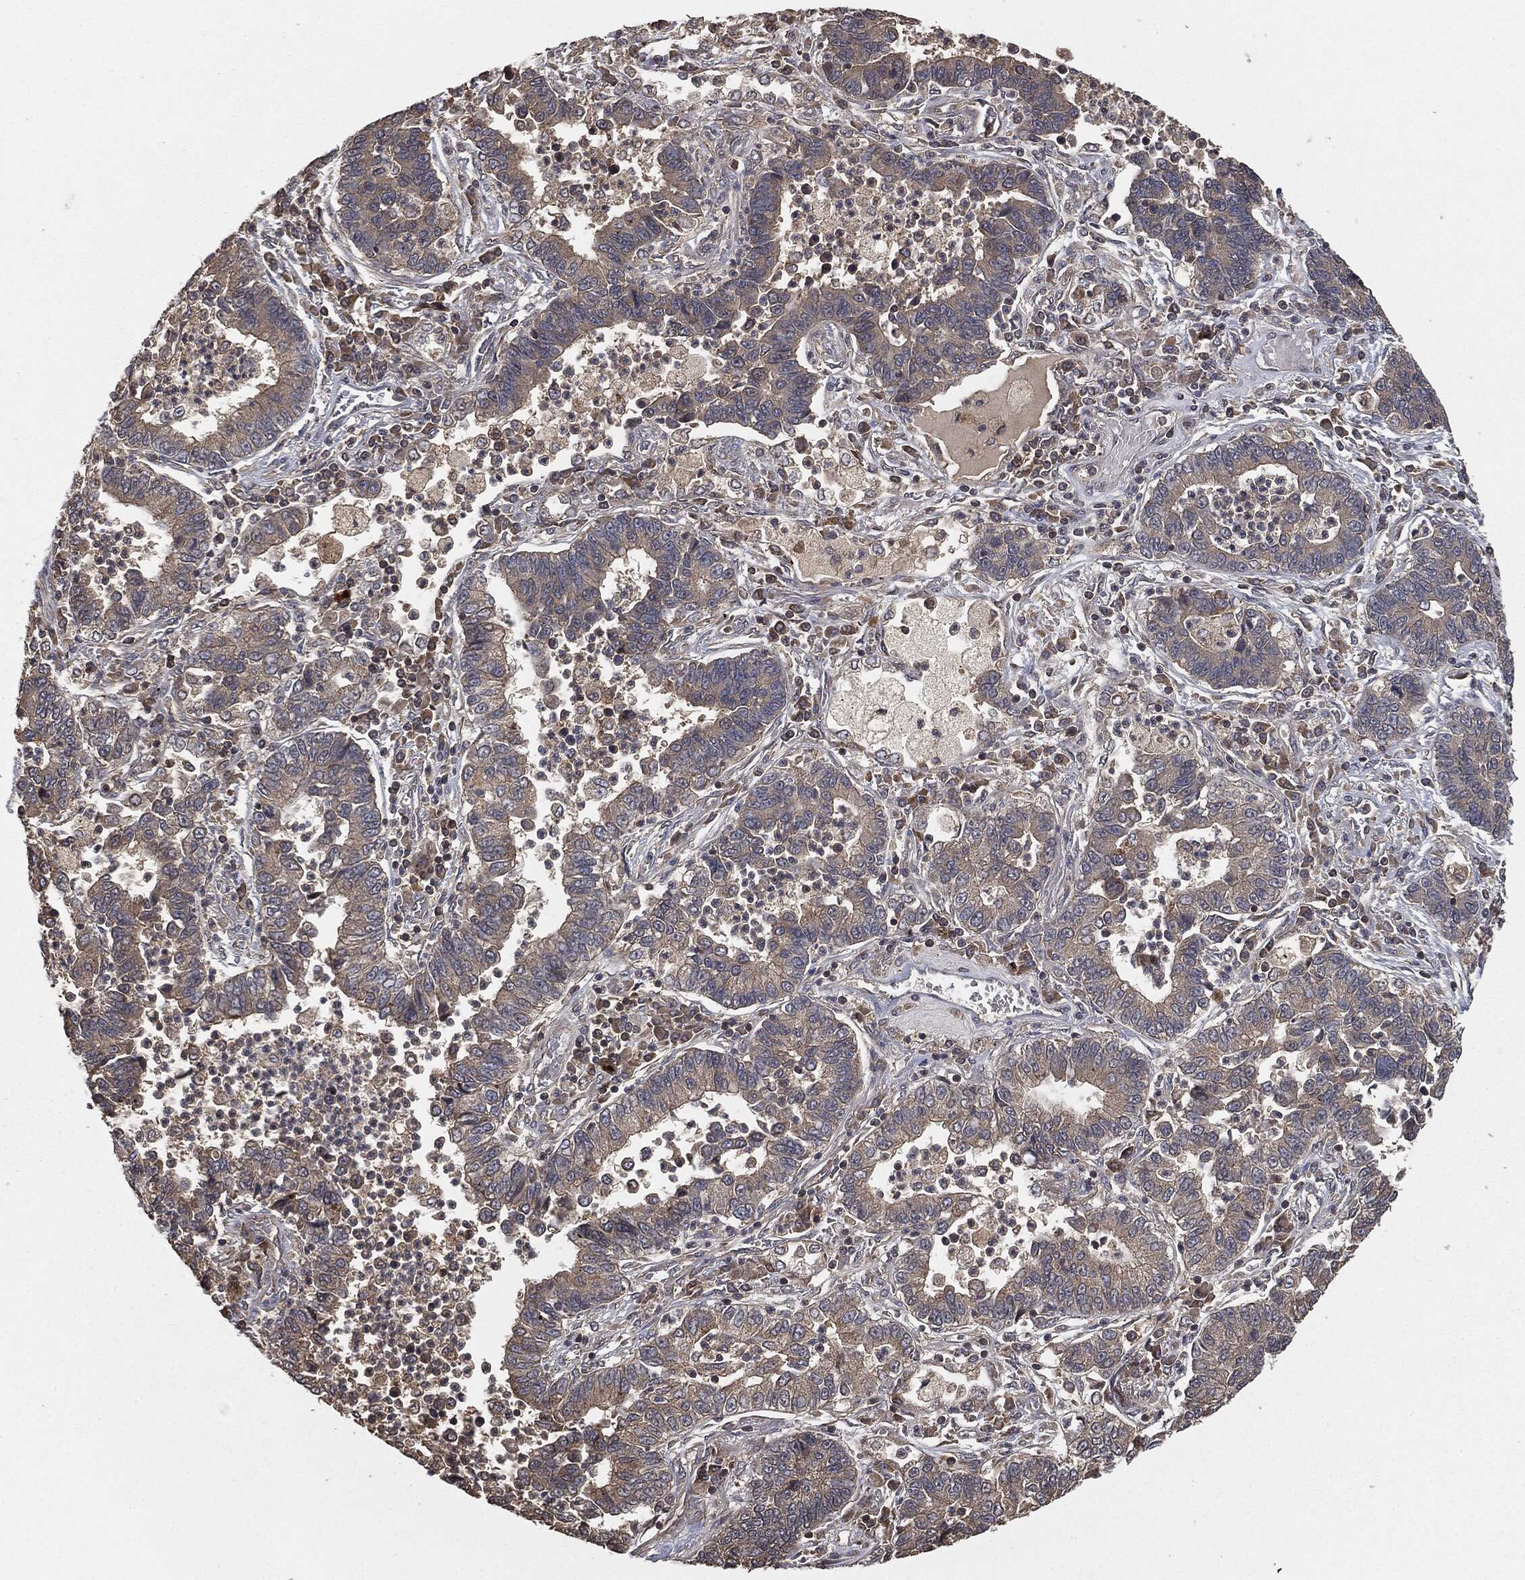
{"staining": {"intensity": "weak", "quantity": "25%-75%", "location": "cytoplasmic/membranous"}, "tissue": "lung cancer", "cell_type": "Tumor cells", "image_type": "cancer", "snomed": [{"axis": "morphology", "description": "Adenocarcinoma, NOS"}, {"axis": "topography", "description": "Lung"}], "caption": "Brown immunohistochemical staining in lung cancer (adenocarcinoma) exhibits weak cytoplasmic/membranous positivity in about 25%-75% of tumor cells.", "gene": "ERBIN", "patient": {"sex": "female", "age": 57}}